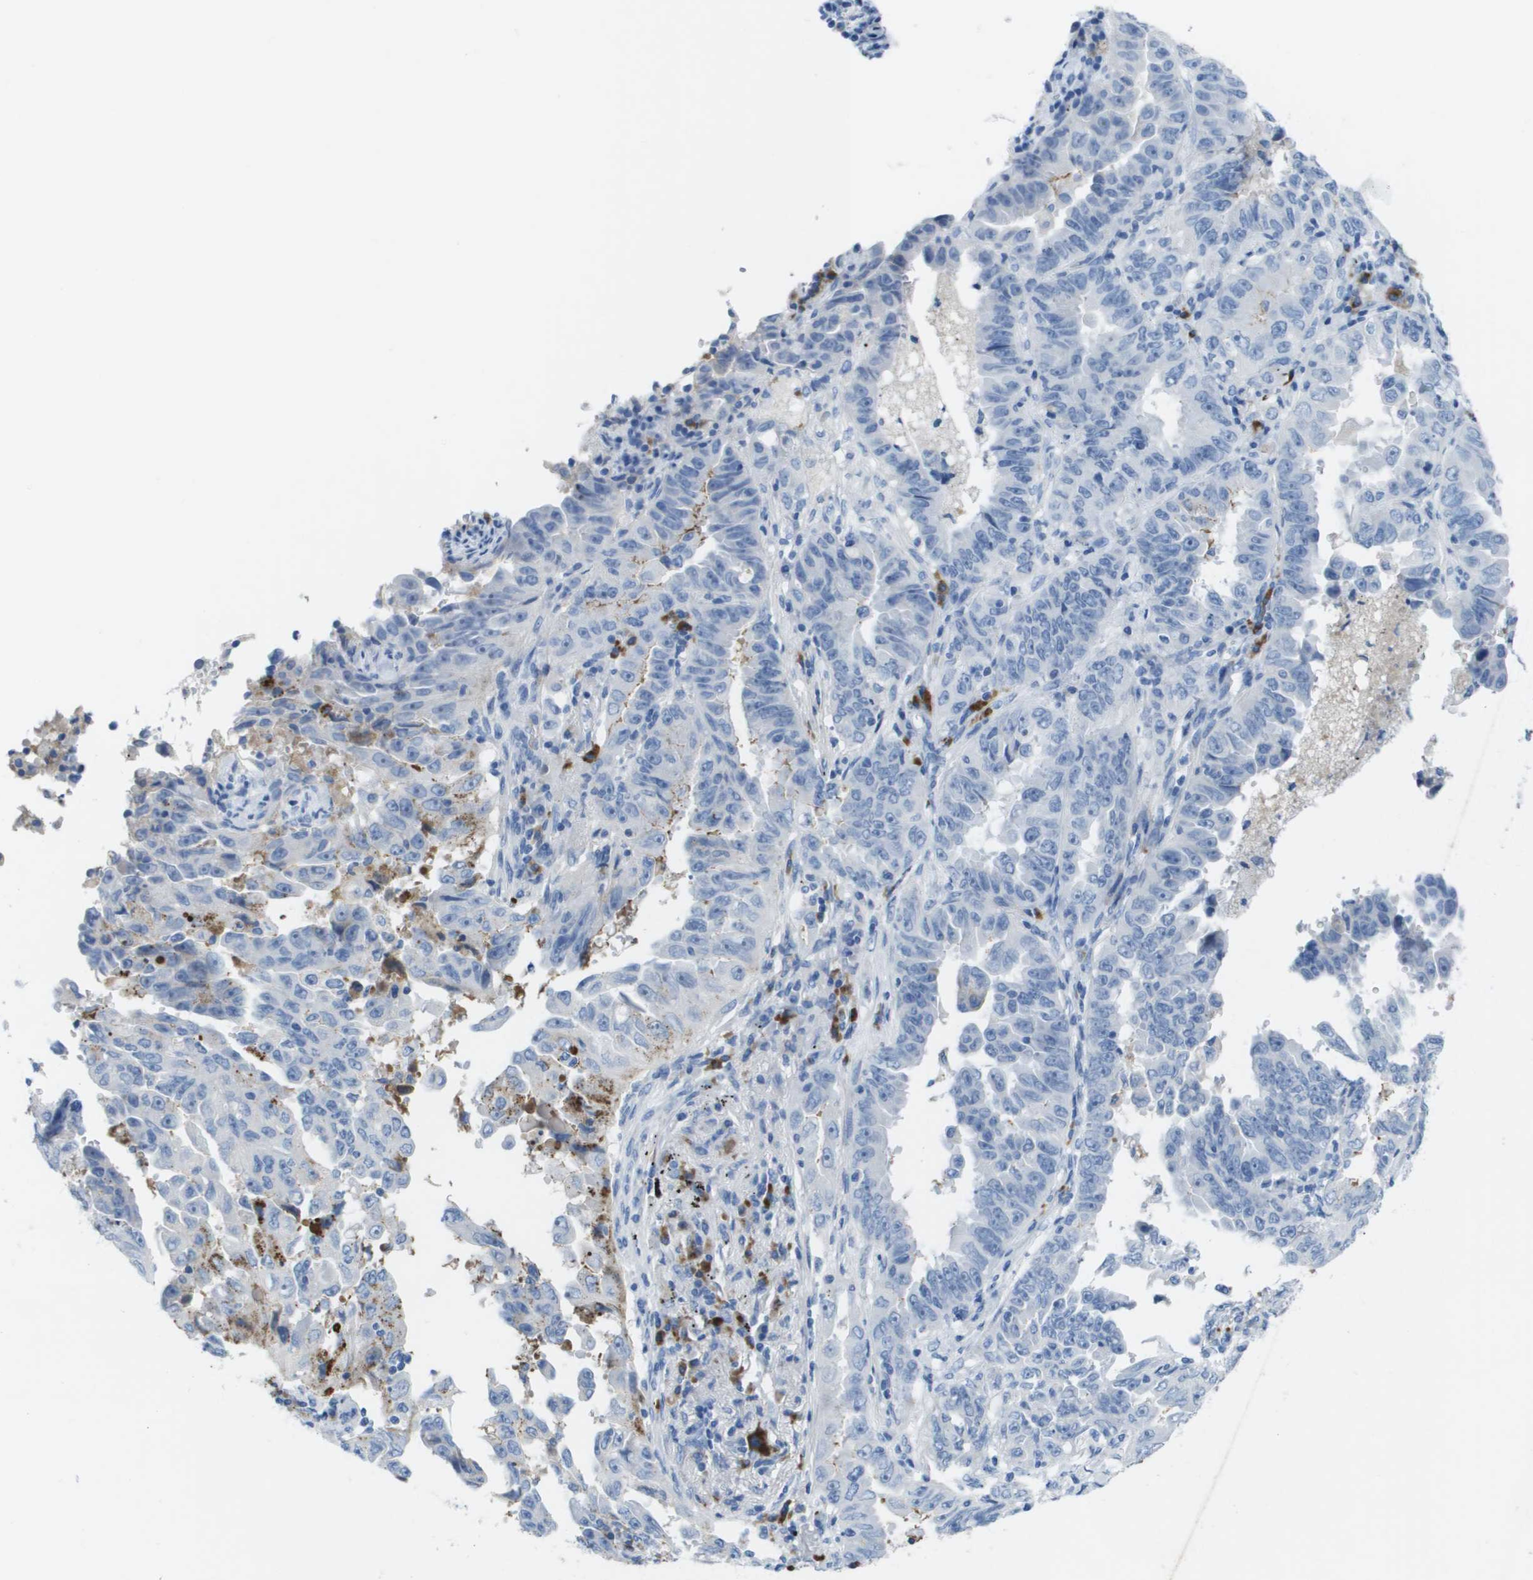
{"staining": {"intensity": "negative", "quantity": "none", "location": "none"}, "tissue": "lung cancer", "cell_type": "Tumor cells", "image_type": "cancer", "snomed": [{"axis": "morphology", "description": "Adenocarcinoma, NOS"}, {"axis": "topography", "description": "Lung"}], "caption": "A photomicrograph of human adenocarcinoma (lung) is negative for staining in tumor cells.", "gene": "GPR18", "patient": {"sex": "female", "age": 51}}